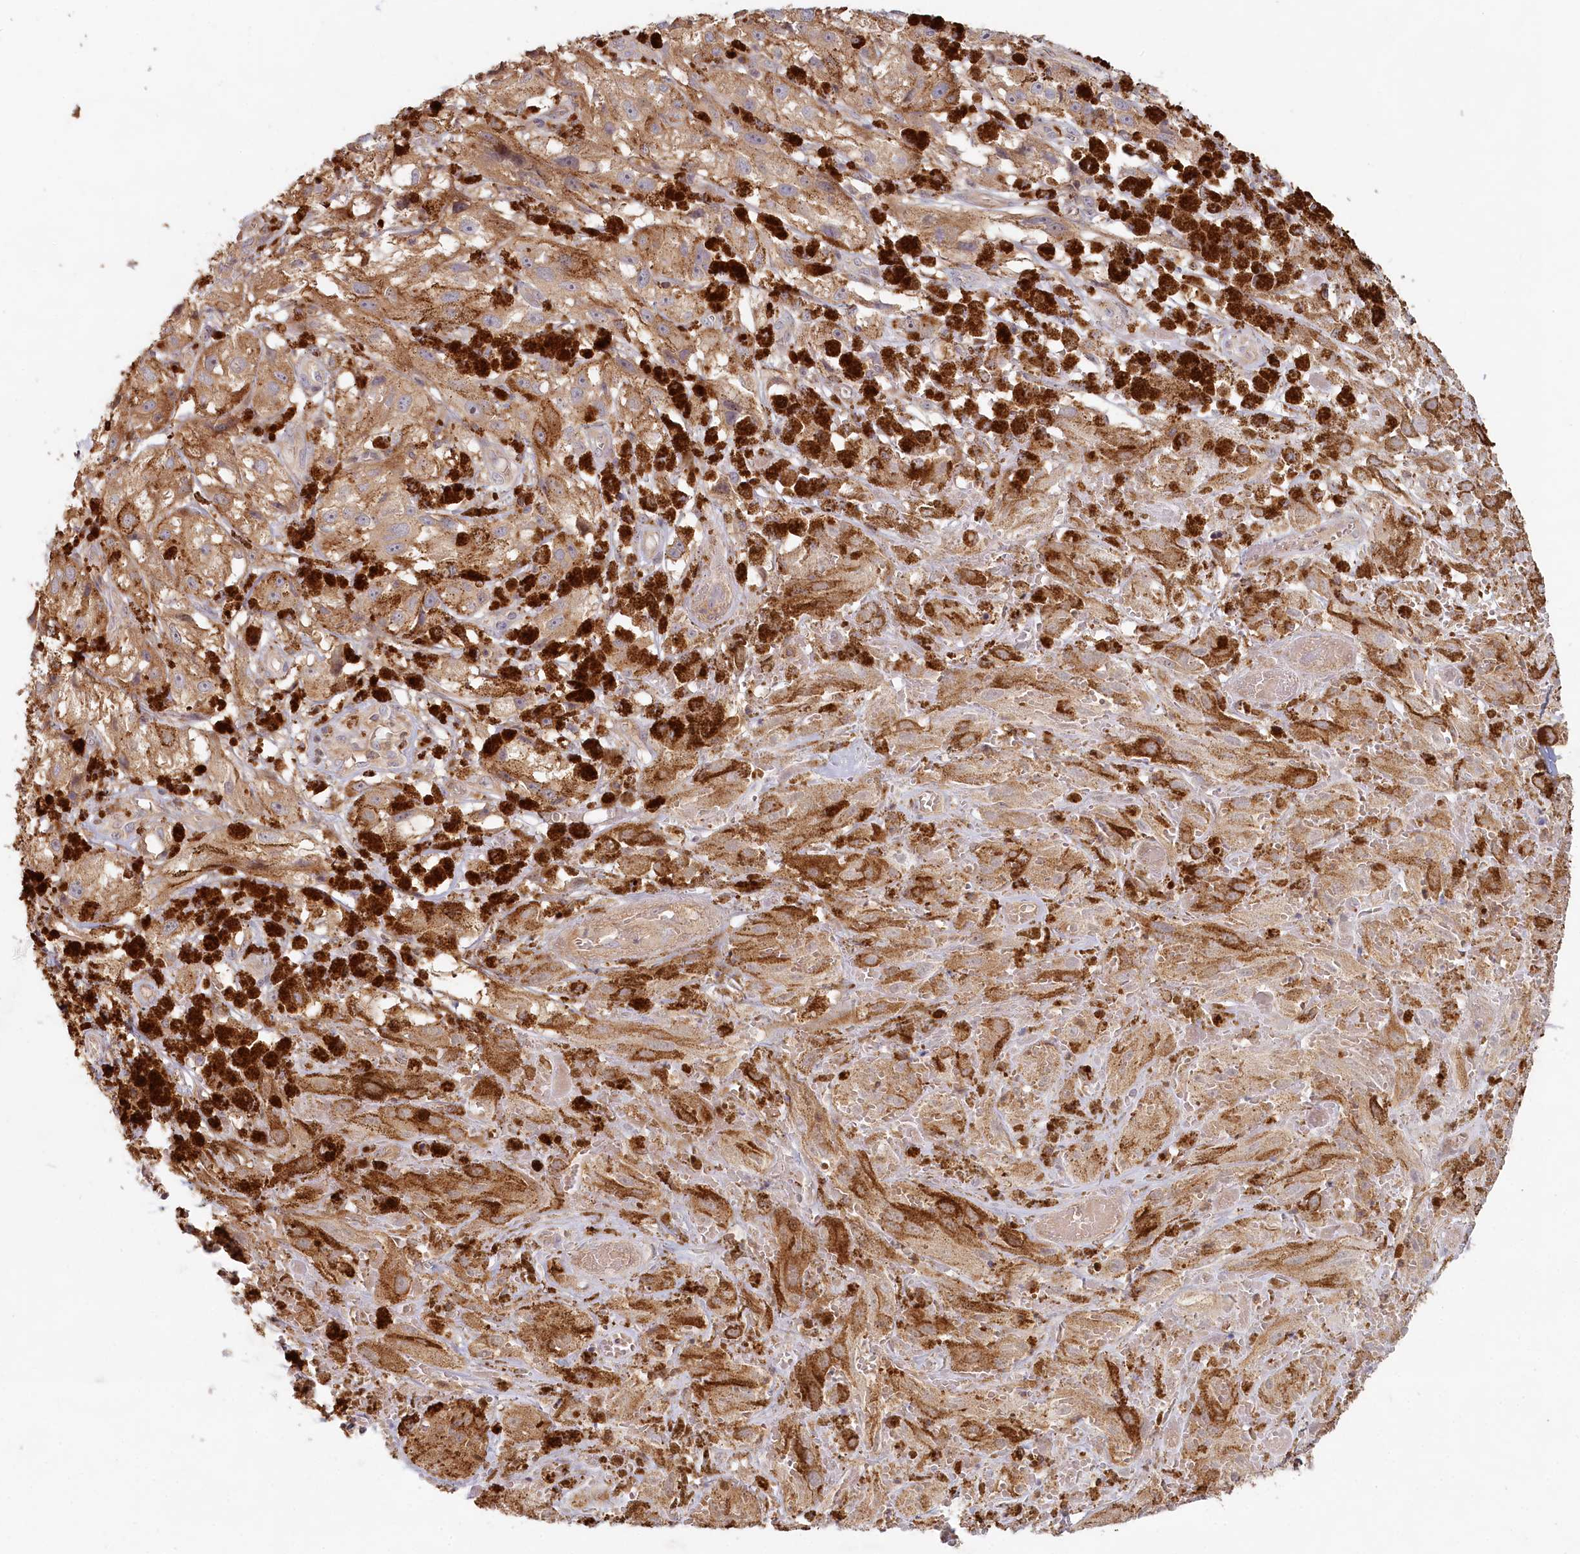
{"staining": {"intensity": "moderate", "quantity": ">75%", "location": "cytoplasmic/membranous"}, "tissue": "melanoma", "cell_type": "Tumor cells", "image_type": "cancer", "snomed": [{"axis": "morphology", "description": "Malignant melanoma, NOS"}, {"axis": "topography", "description": "Skin"}], "caption": "Brown immunohistochemical staining in malignant melanoma exhibits moderate cytoplasmic/membranous positivity in approximately >75% of tumor cells. The staining was performed using DAB (3,3'-diaminobenzidine) to visualize the protein expression in brown, while the nuclei were stained in blue with hematoxylin (Magnification: 20x).", "gene": "HAL", "patient": {"sex": "male", "age": 88}}